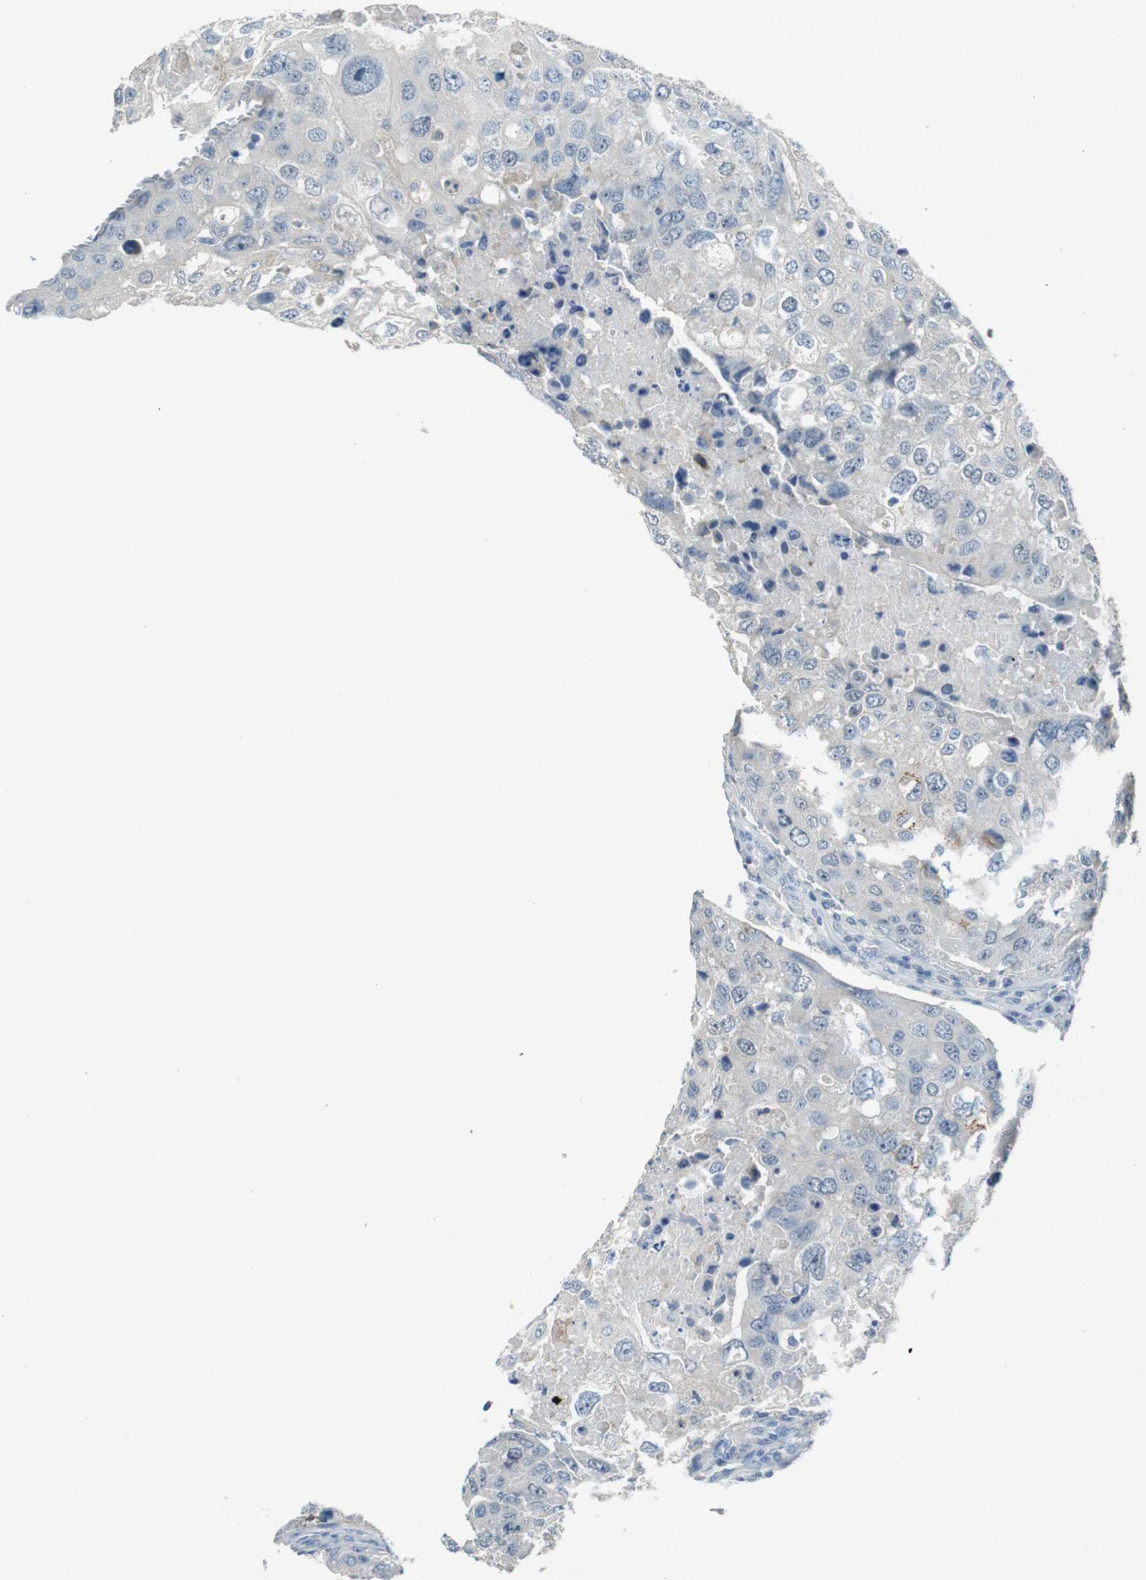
{"staining": {"intensity": "negative", "quantity": "none", "location": "none"}, "tissue": "urothelial cancer", "cell_type": "Tumor cells", "image_type": "cancer", "snomed": [{"axis": "morphology", "description": "Urothelial carcinoma, High grade"}, {"axis": "topography", "description": "Lymph node"}, {"axis": "topography", "description": "Urinary bladder"}], "caption": "Immunohistochemistry photomicrograph of human urothelial cancer stained for a protein (brown), which demonstrates no staining in tumor cells.", "gene": "ENTPD7", "patient": {"sex": "male", "age": 51}}